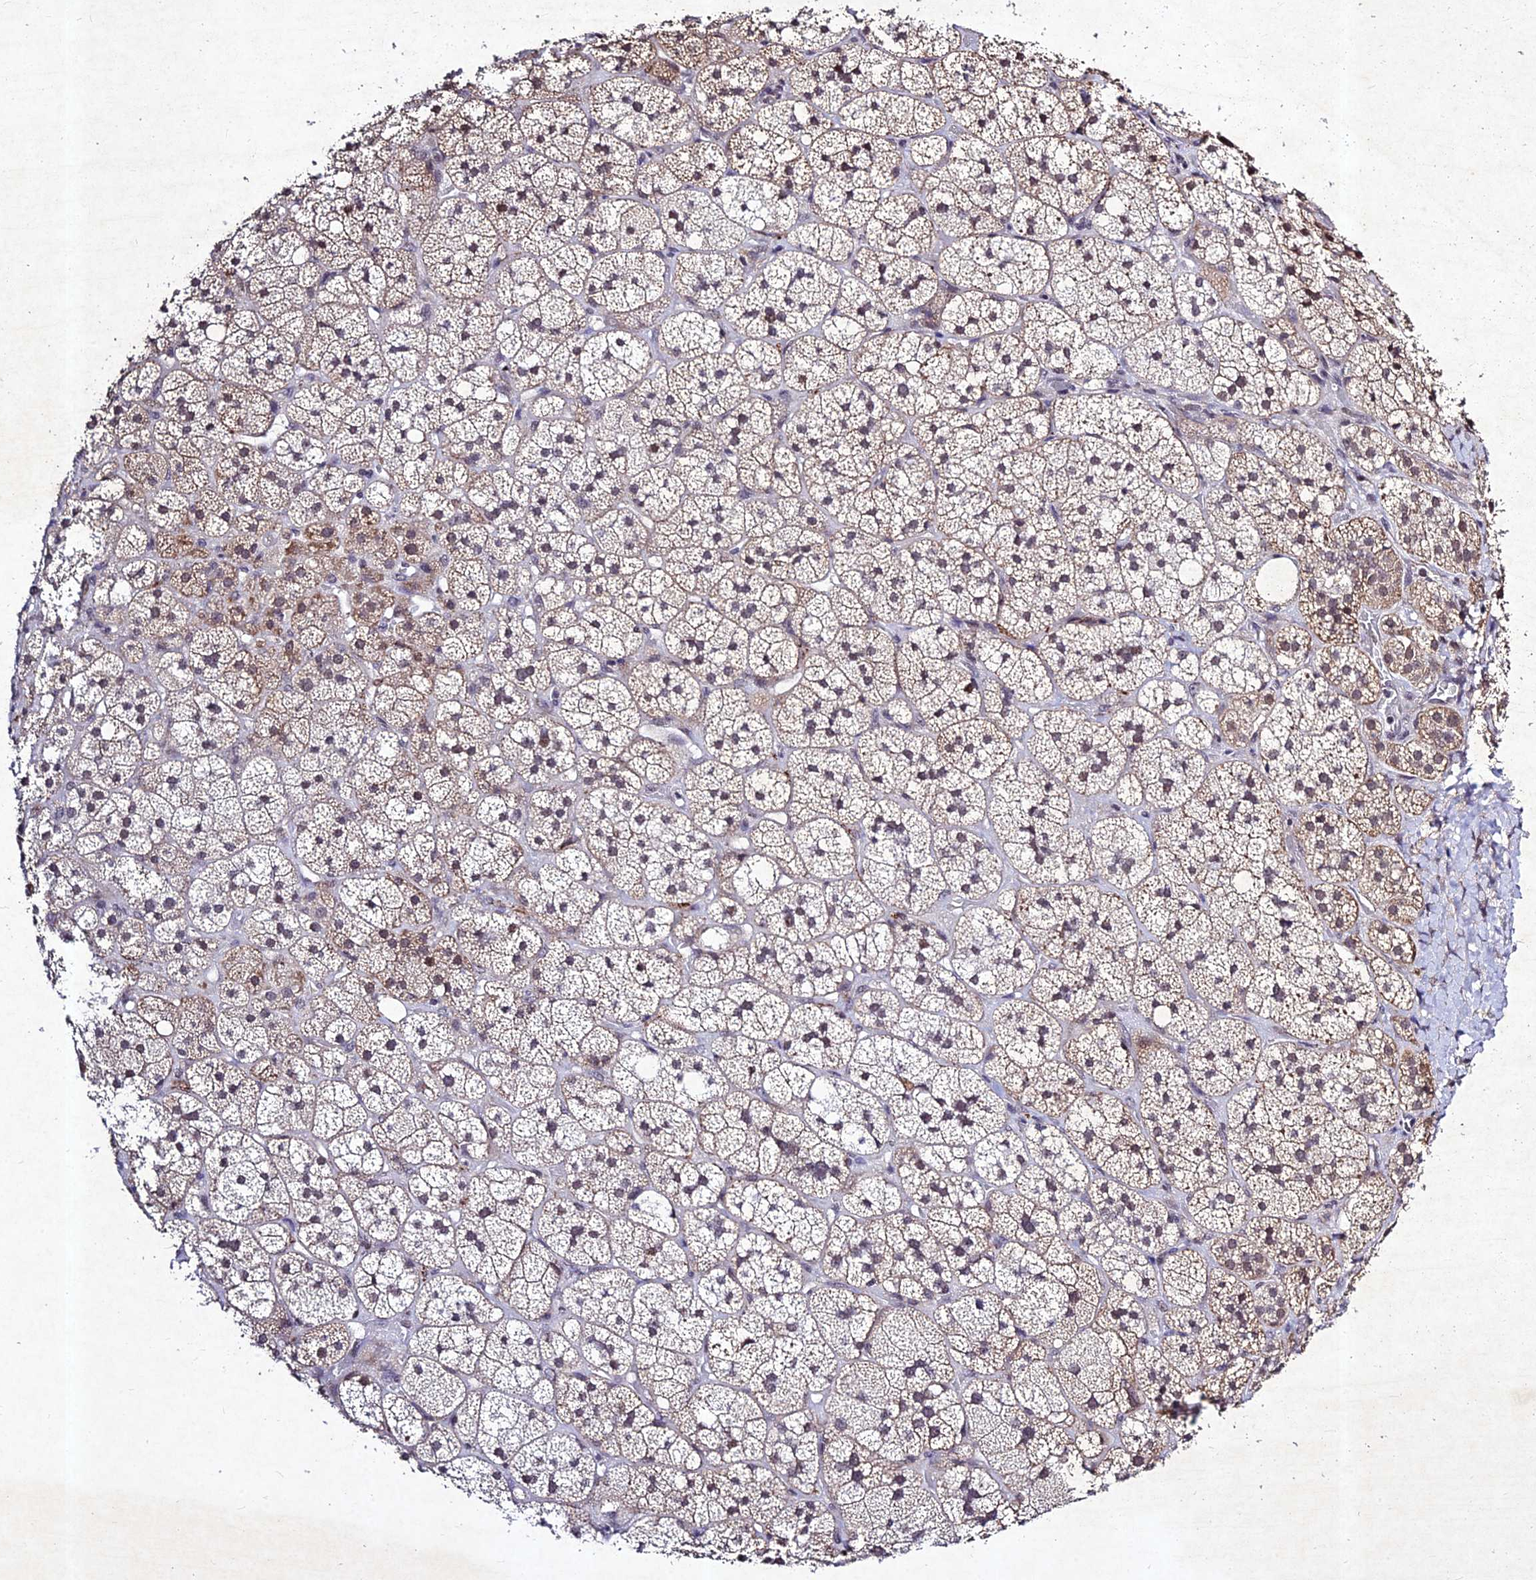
{"staining": {"intensity": "weak", "quantity": "25%-75%", "location": "cytoplasmic/membranous,nuclear"}, "tissue": "adrenal gland", "cell_type": "Glandular cells", "image_type": "normal", "snomed": [{"axis": "morphology", "description": "Normal tissue, NOS"}, {"axis": "topography", "description": "Adrenal gland"}], "caption": "Immunohistochemistry (IHC) image of normal human adrenal gland stained for a protein (brown), which reveals low levels of weak cytoplasmic/membranous,nuclear expression in approximately 25%-75% of glandular cells.", "gene": "RAVER1", "patient": {"sex": "male", "age": 61}}